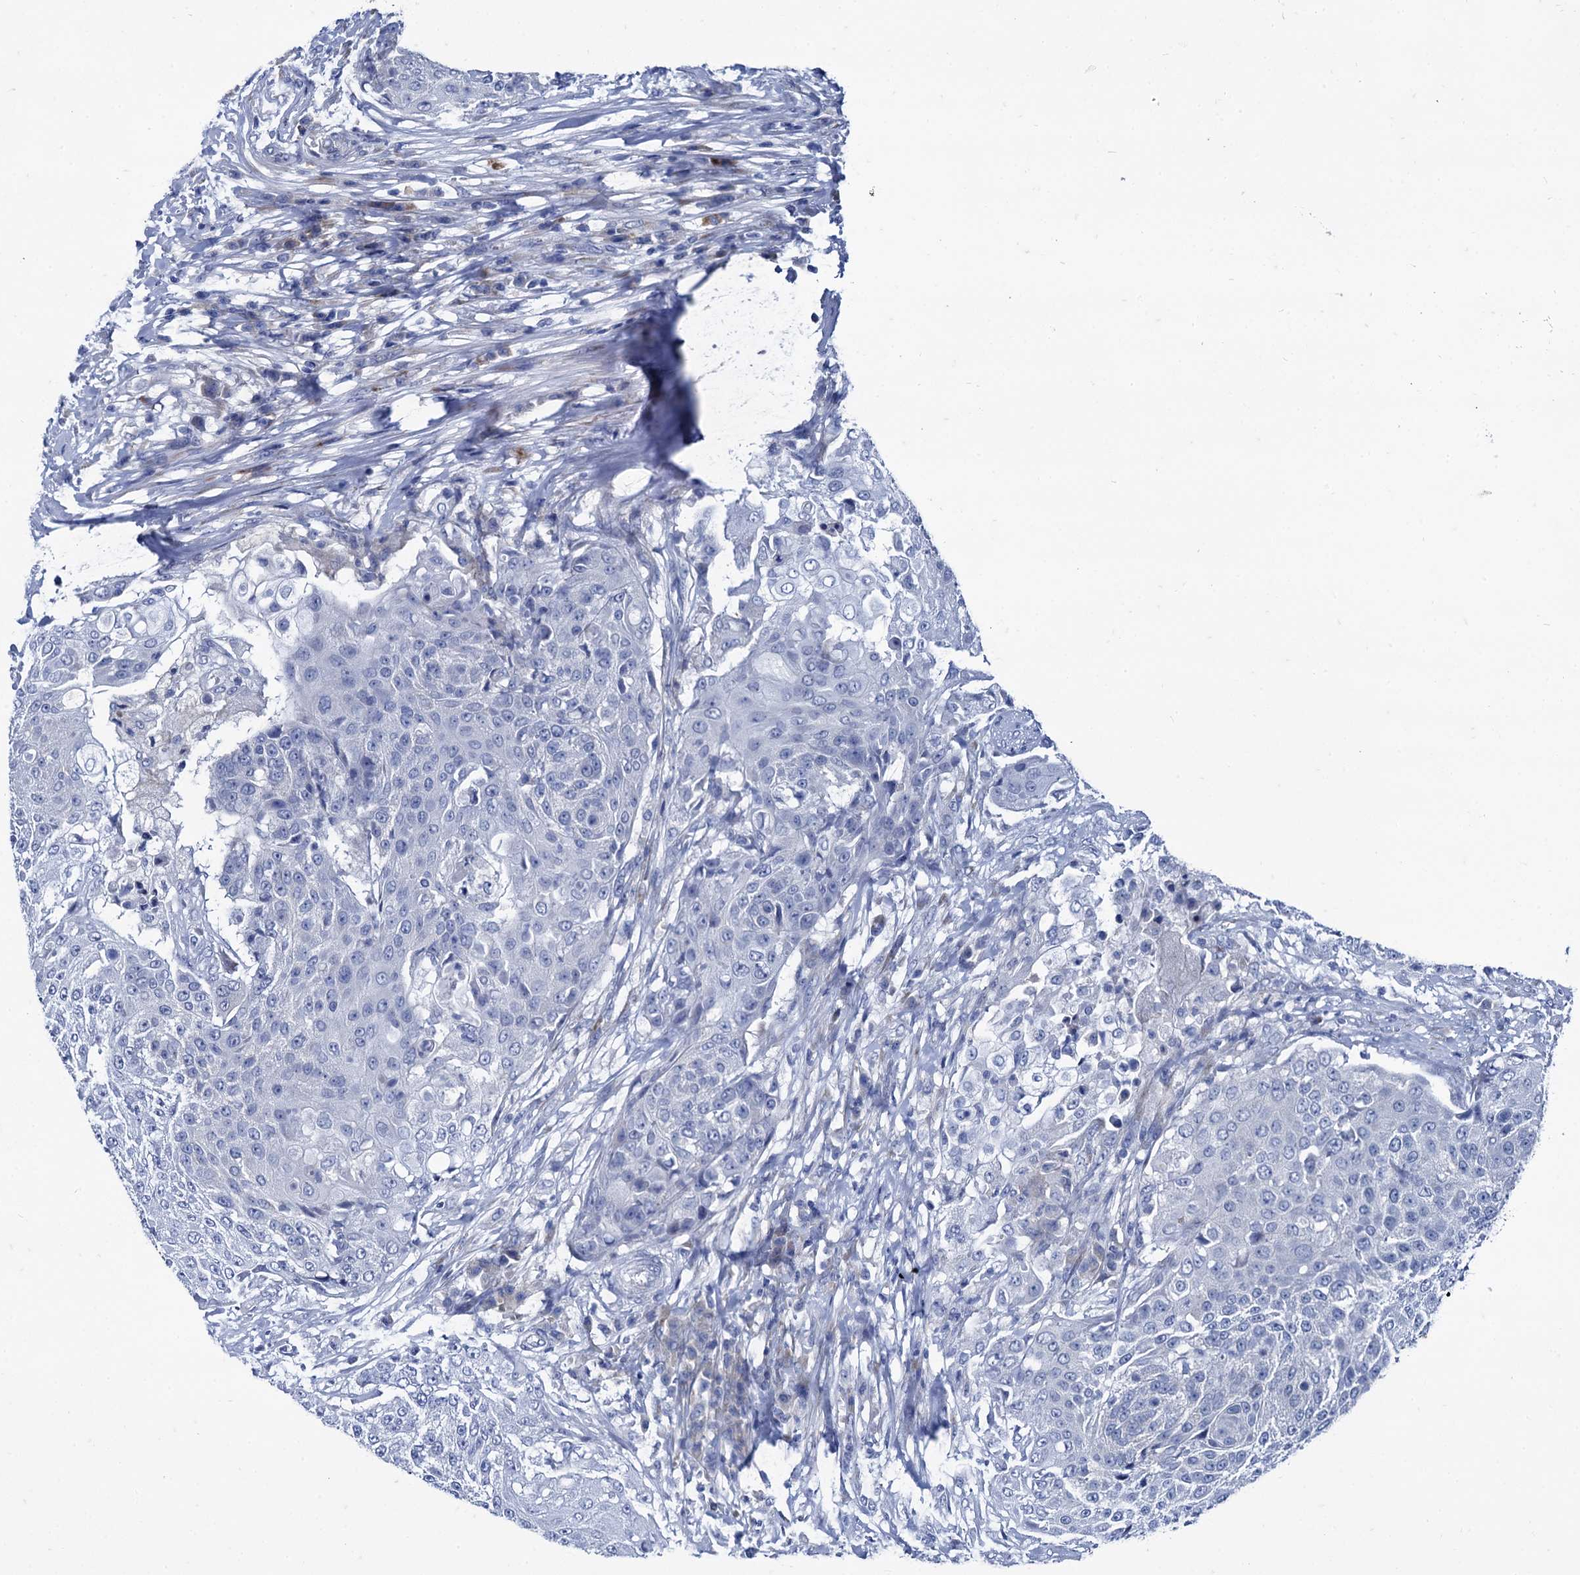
{"staining": {"intensity": "negative", "quantity": "none", "location": "none"}, "tissue": "urothelial cancer", "cell_type": "Tumor cells", "image_type": "cancer", "snomed": [{"axis": "morphology", "description": "Urothelial carcinoma, High grade"}, {"axis": "topography", "description": "Urinary bladder"}], "caption": "The photomicrograph shows no staining of tumor cells in high-grade urothelial carcinoma.", "gene": "FOXR2", "patient": {"sex": "female", "age": 63}}